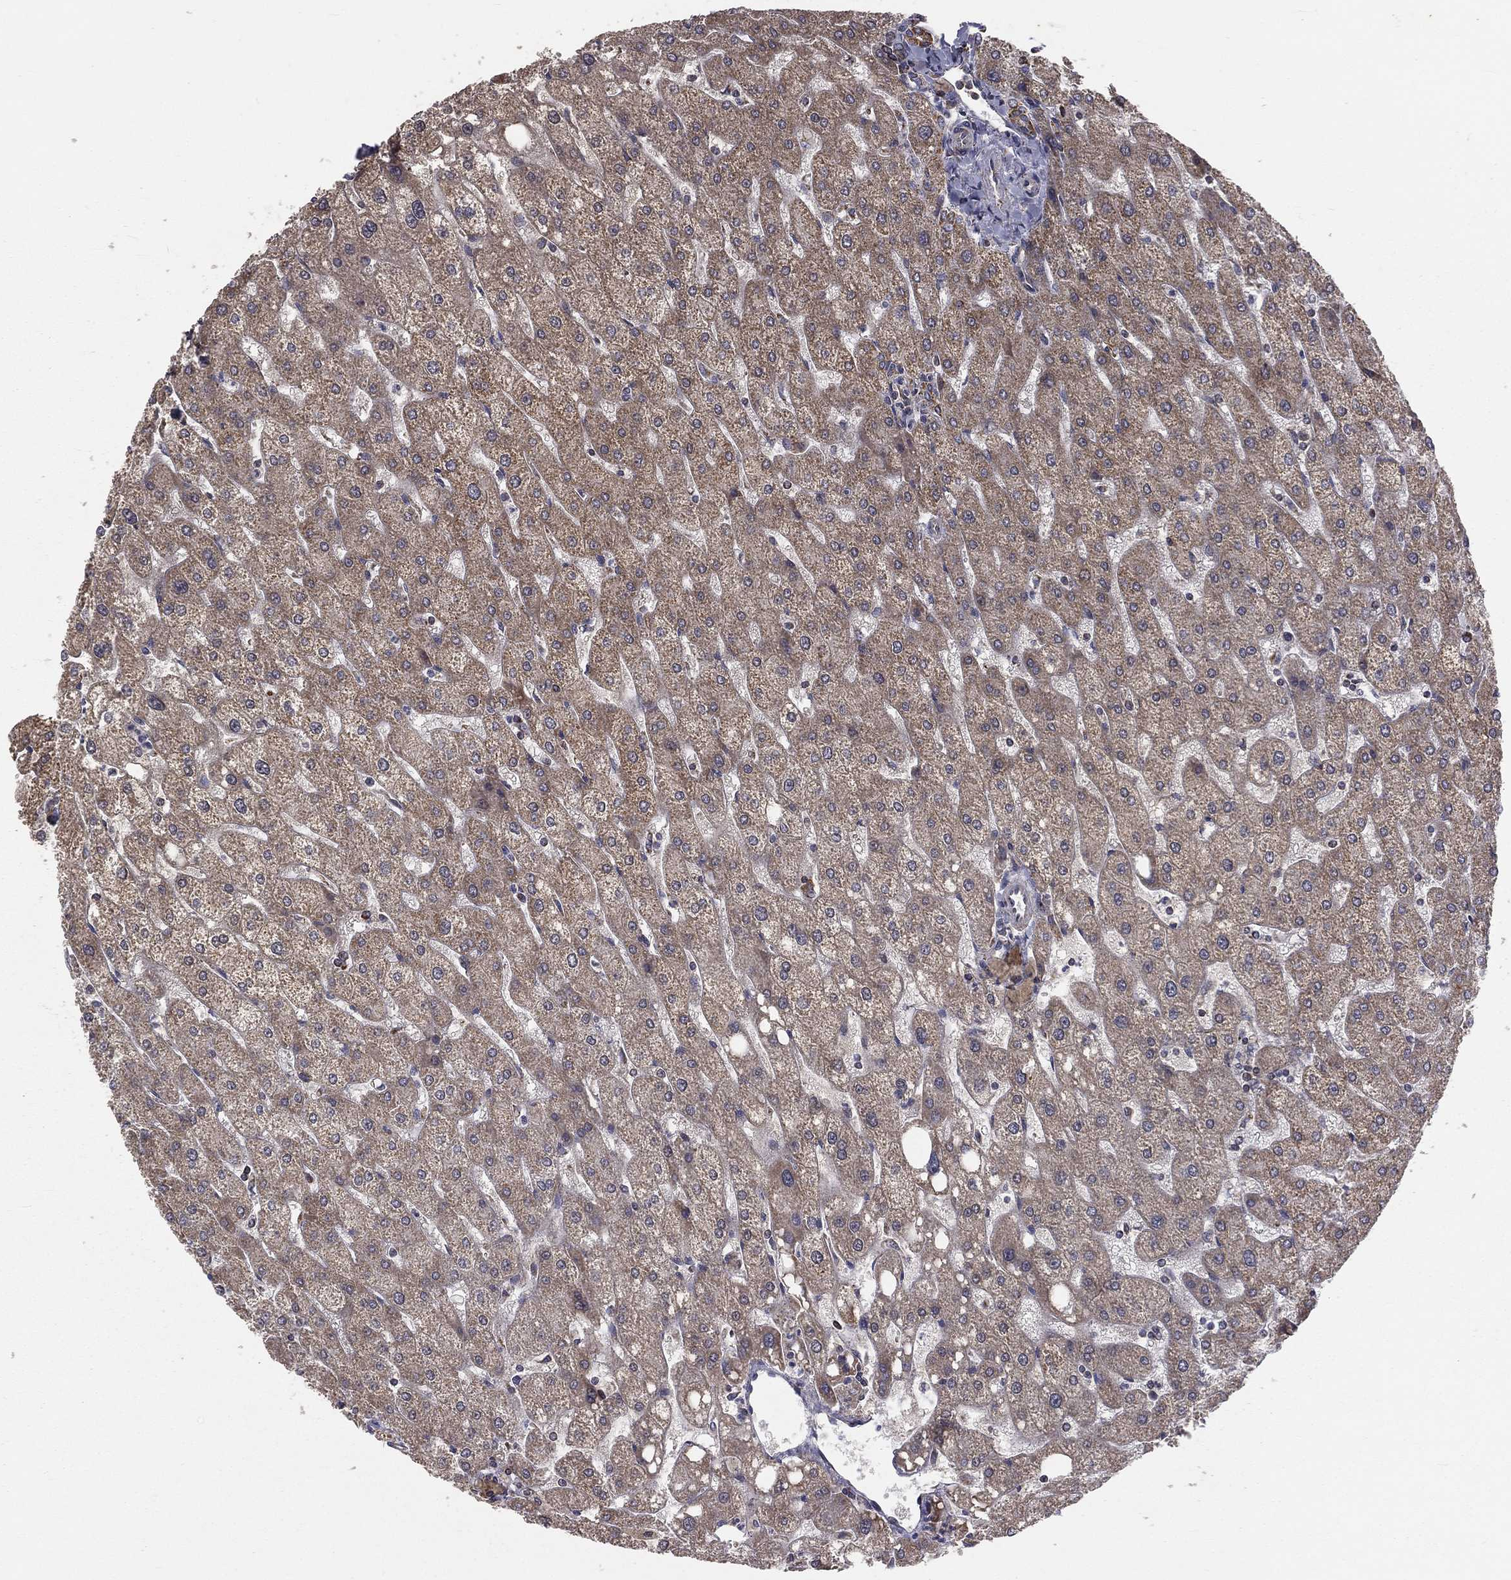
{"staining": {"intensity": "negative", "quantity": "none", "location": "none"}, "tissue": "liver", "cell_type": "Cholangiocytes", "image_type": "normal", "snomed": [{"axis": "morphology", "description": "Normal tissue, NOS"}, {"axis": "topography", "description": "Liver"}], "caption": "Immunohistochemical staining of unremarkable human liver demonstrates no significant positivity in cholangiocytes.", "gene": "GPD1", "patient": {"sex": "male", "age": 67}}